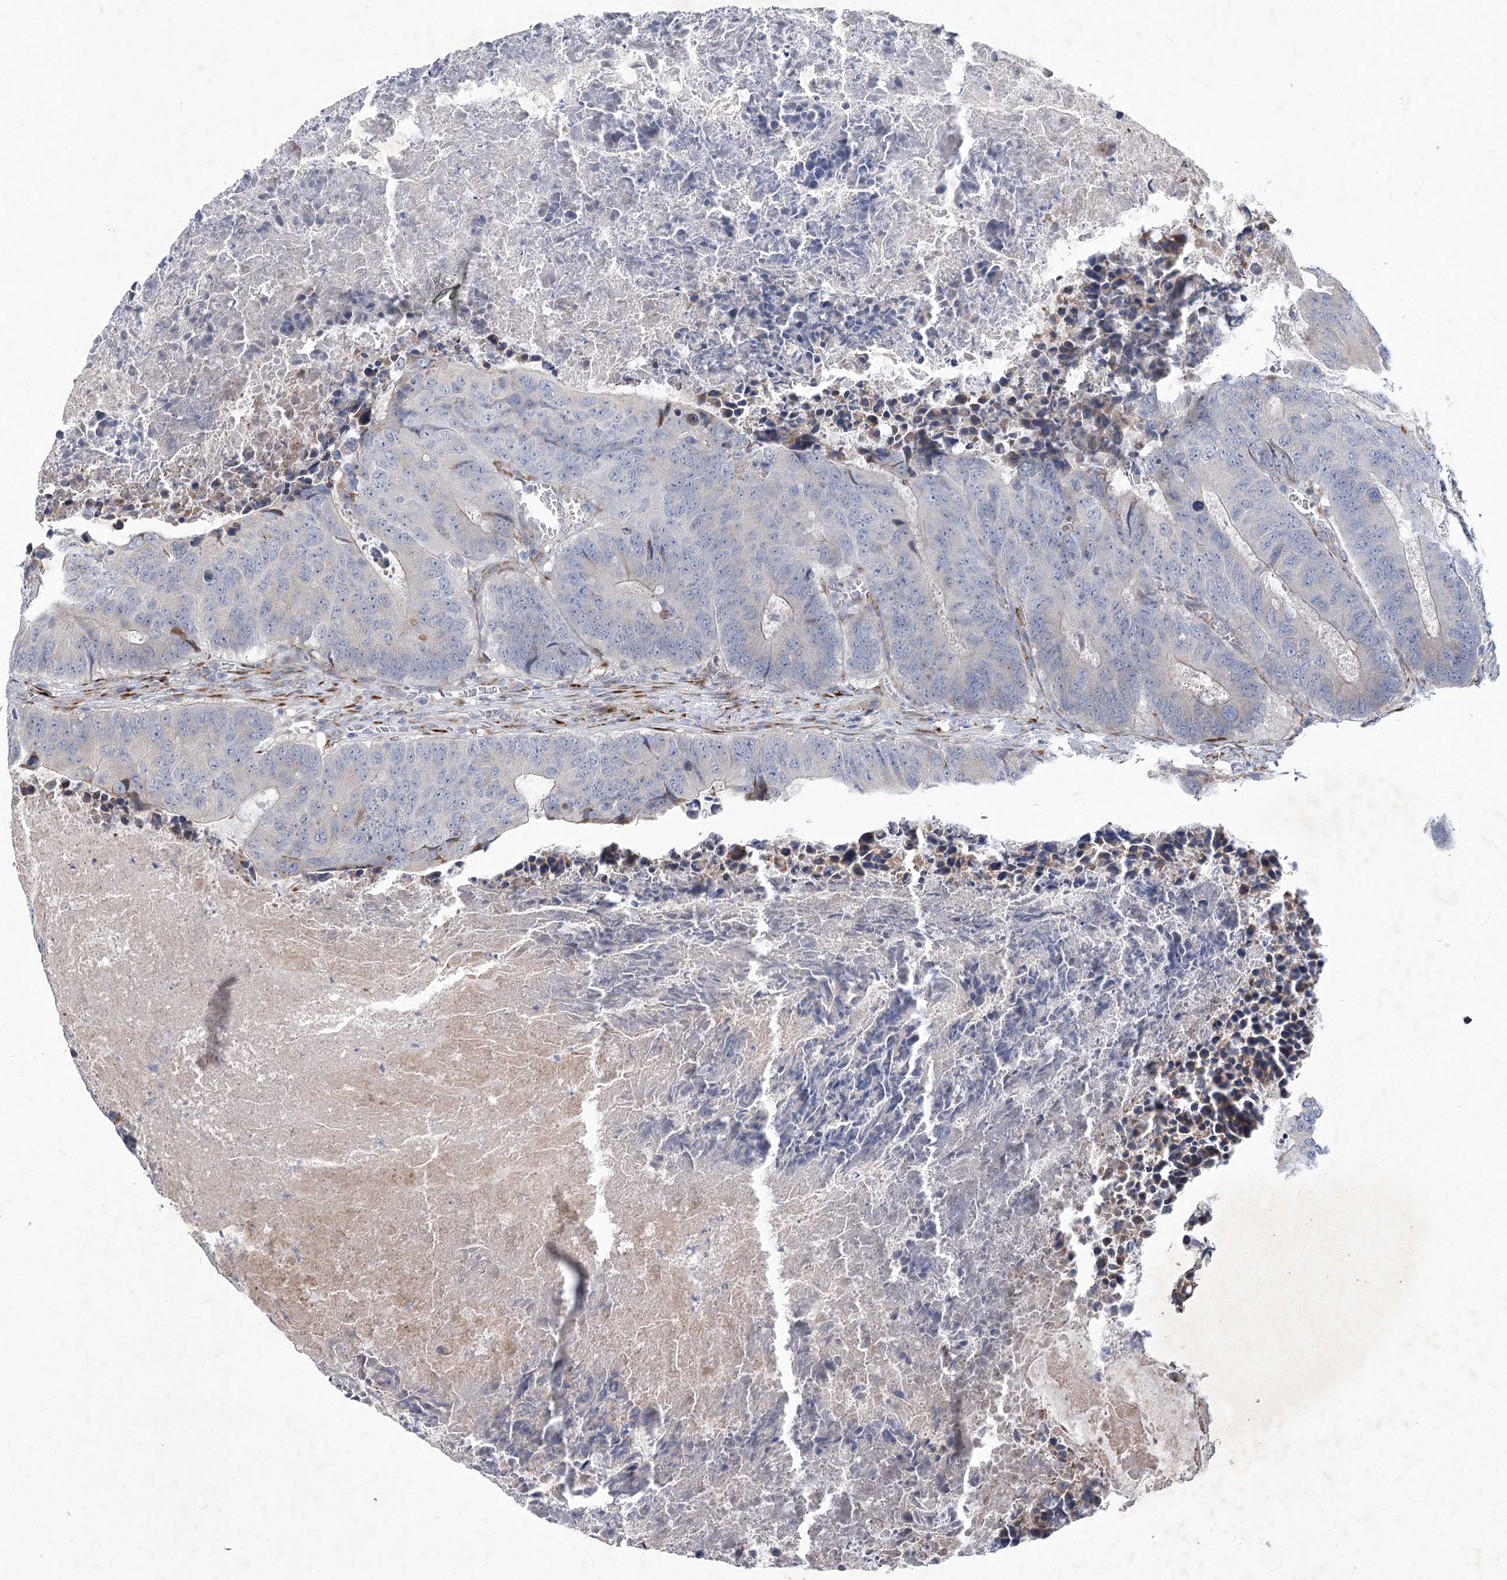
{"staining": {"intensity": "negative", "quantity": "none", "location": "none"}, "tissue": "colorectal cancer", "cell_type": "Tumor cells", "image_type": "cancer", "snomed": [{"axis": "morphology", "description": "Adenocarcinoma, NOS"}, {"axis": "topography", "description": "Colon"}], "caption": "Immunohistochemical staining of colorectal cancer (adenocarcinoma) reveals no significant expression in tumor cells. (Brightfield microscopy of DAB (3,3'-diaminobenzidine) immunohistochemistry at high magnification).", "gene": "GCNT4", "patient": {"sex": "male", "age": 87}}